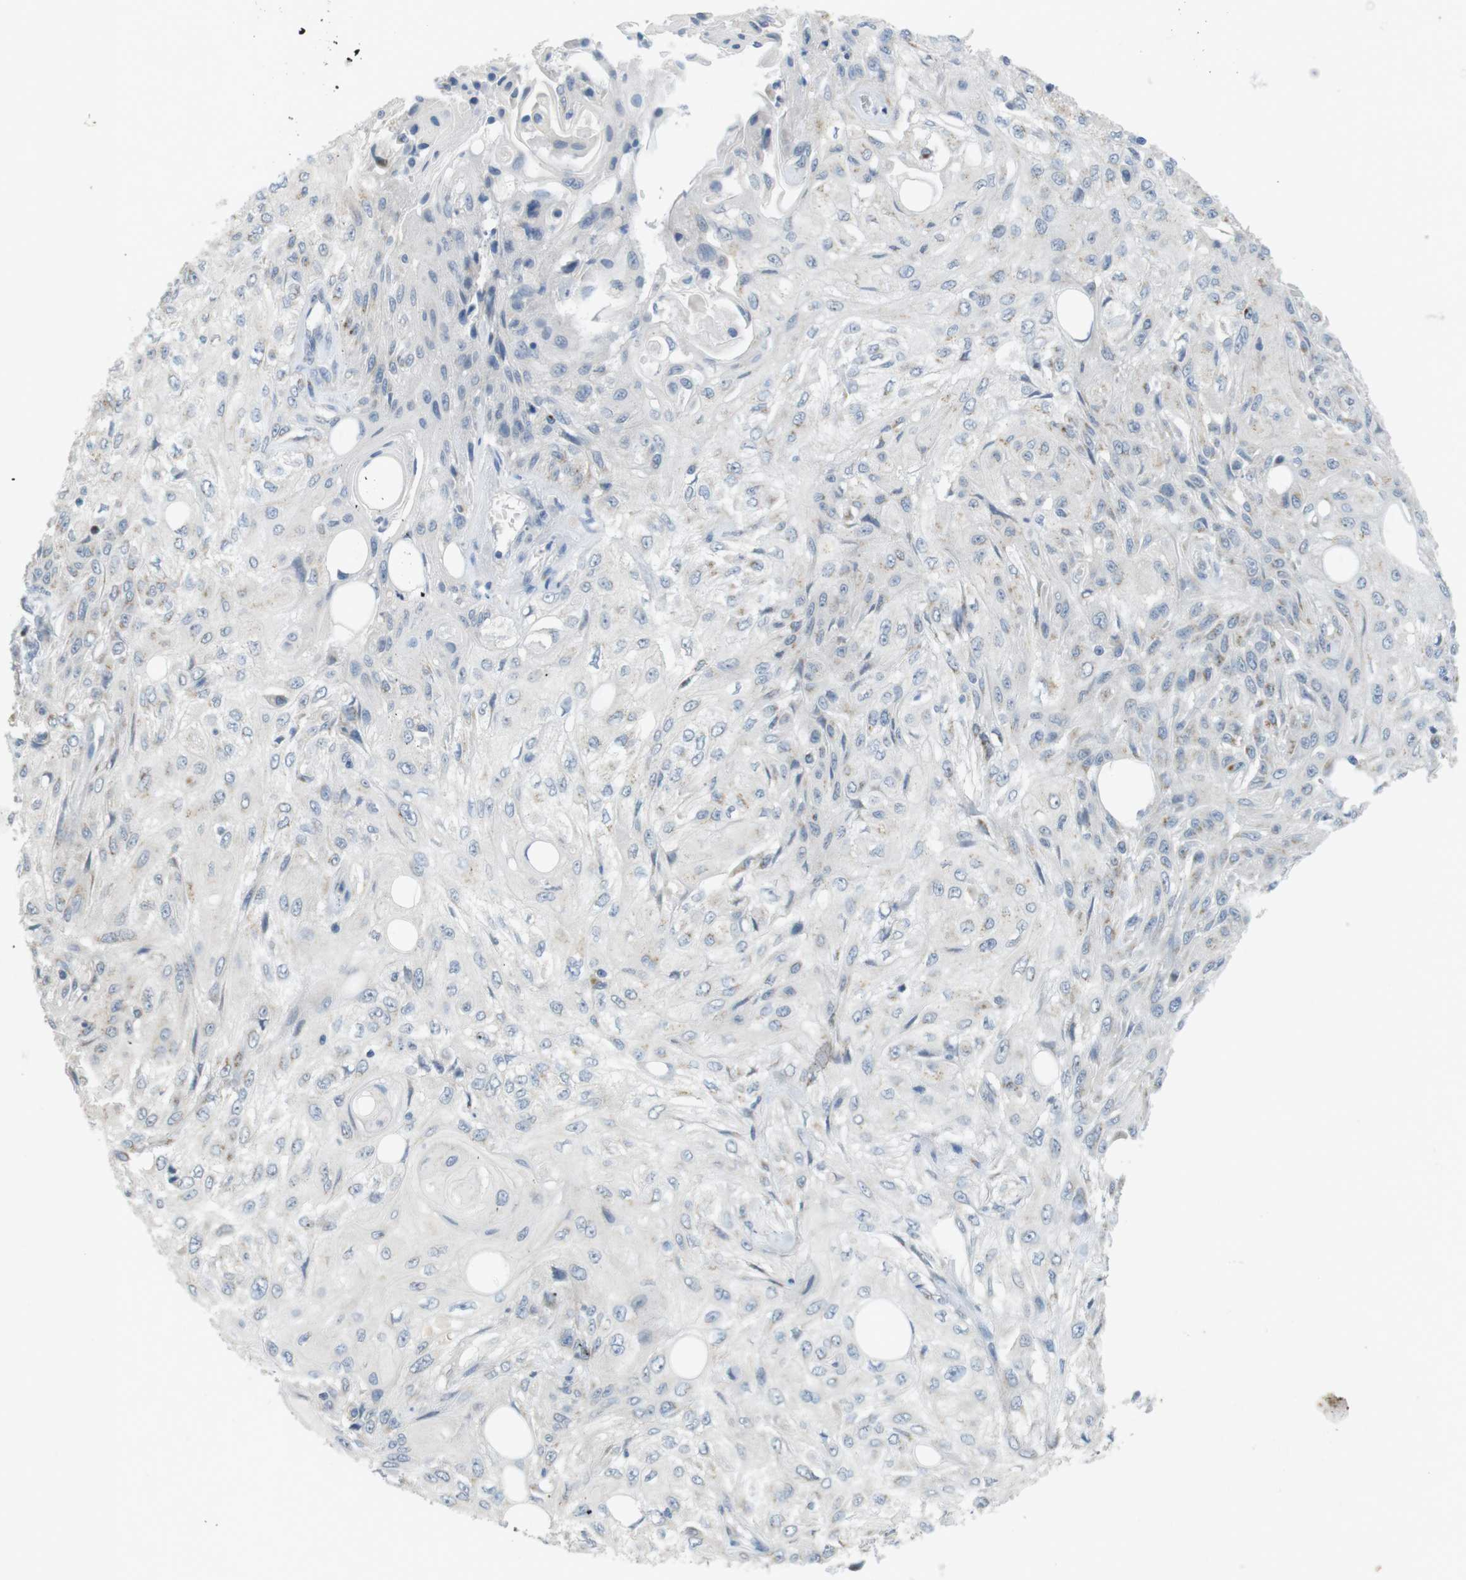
{"staining": {"intensity": "weak", "quantity": "<25%", "location": "cytoplasmic/membranous"}, "tissue": "skin cancer", "cell_type": "Tumor cells", "image_type": "cancer", "snomed": [{"axis": "morphology", "description": "Squamous cell carcinoma, NOS"}, {"axis": "topography", "description": "Skin"}], "caption": "Tumor cells show no significant positivity in squamous cell carcinoma (skin). Brightfield microscopy of immunohistochemistry stained with DAB (brown) and hematoxylin (blue), captured at high magnification.", "gene": "YIPF3", "patient": {"sex": "male", "age": 75}}